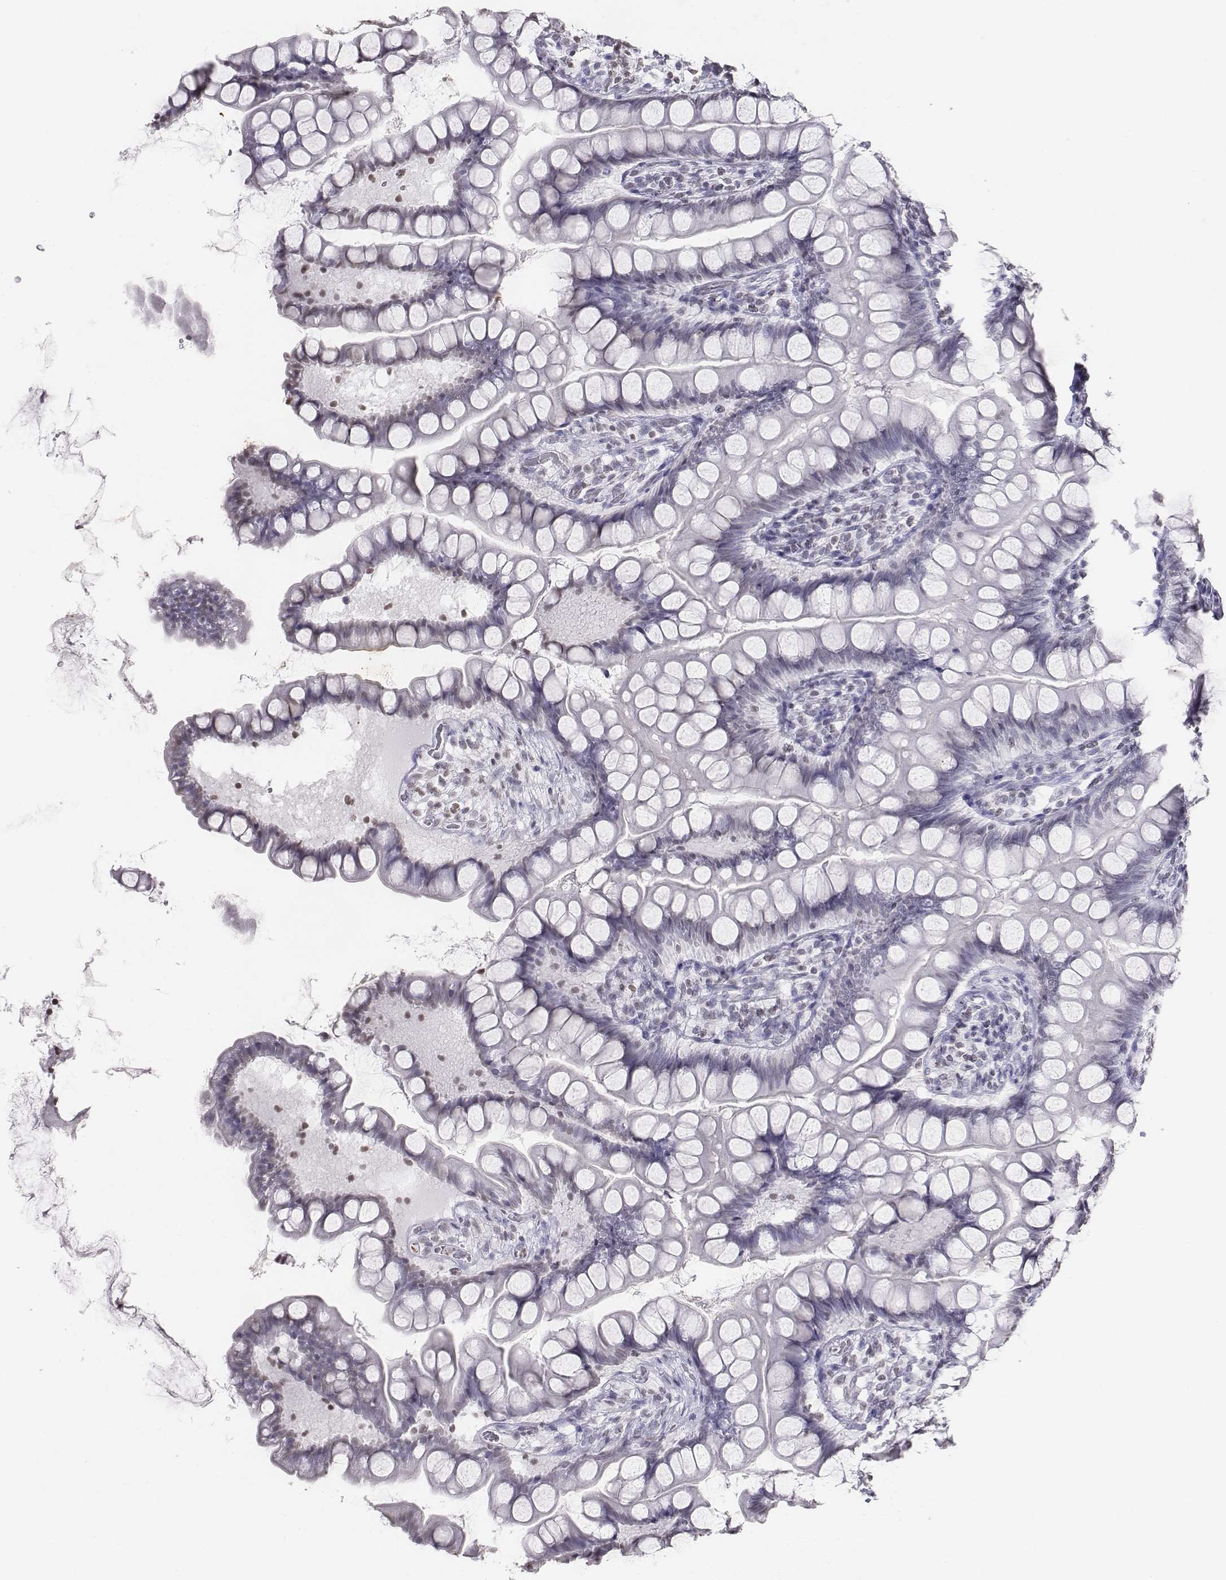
{"staining": {"intensity": "negative", "quantity": "none", "location": "none"}, "tissue": "small intestine", "cell_type": "Glandular cells", "image_type": "normal", "snomed": [{"axis": "morphology", "description": "Normal tissue, NOS"}, {"axis": "topography", "description": "Small intestine"}], "caption": "Immunohistochemistry of unremarkable small intestine exhibits no staining in glandular cells. (Stains: DAB immunohistochemistry (IHC) with hematoxylin counter stain, Microscopy: brightfield microscopy at high magnification).", "gene": "BARHL1", "patient": {"sex": "male", "age": 70}}